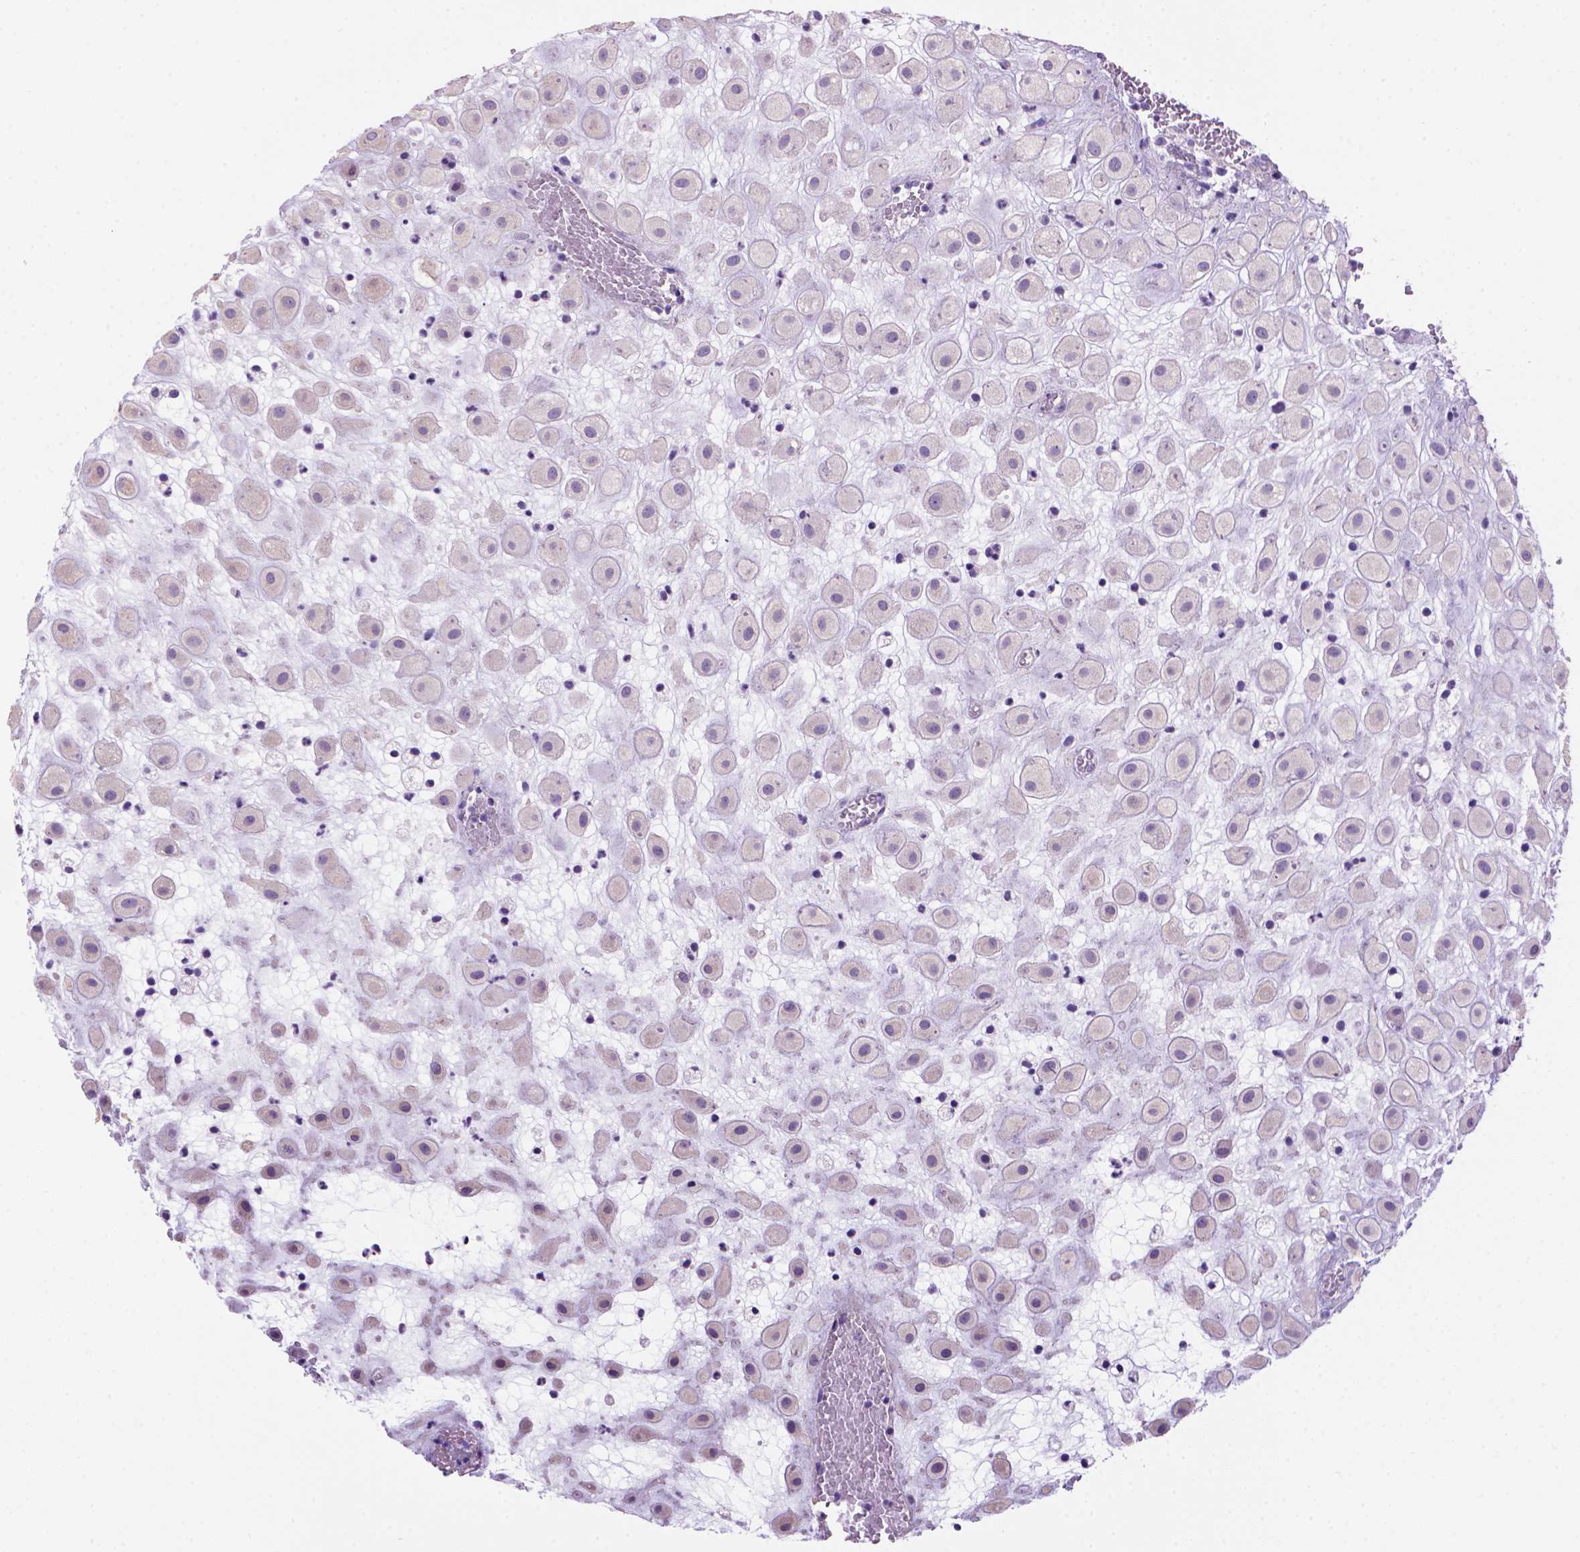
{"staining": {"intensity": "negative", "quantity": "none", "location": "none"}, "tissue": "placenta", "cell_type": "Decidual cells", "image_type": "normal", "snomed": [{"axis": "morphology", "description": "Normal tissue, NOS"}, {"axis": "topography", "description": "Placenta"}], "caption": "A photomicrograph of human placenta is negative for staining in decidual cells. The staining was performed using DAB to visualize the protein expression in brown, while the nuclei were stained in blue with hematoxylin (Magnification: 20x).", "gene": "ARHGEF33", "patient": {"sex": "female", "age": 24}}